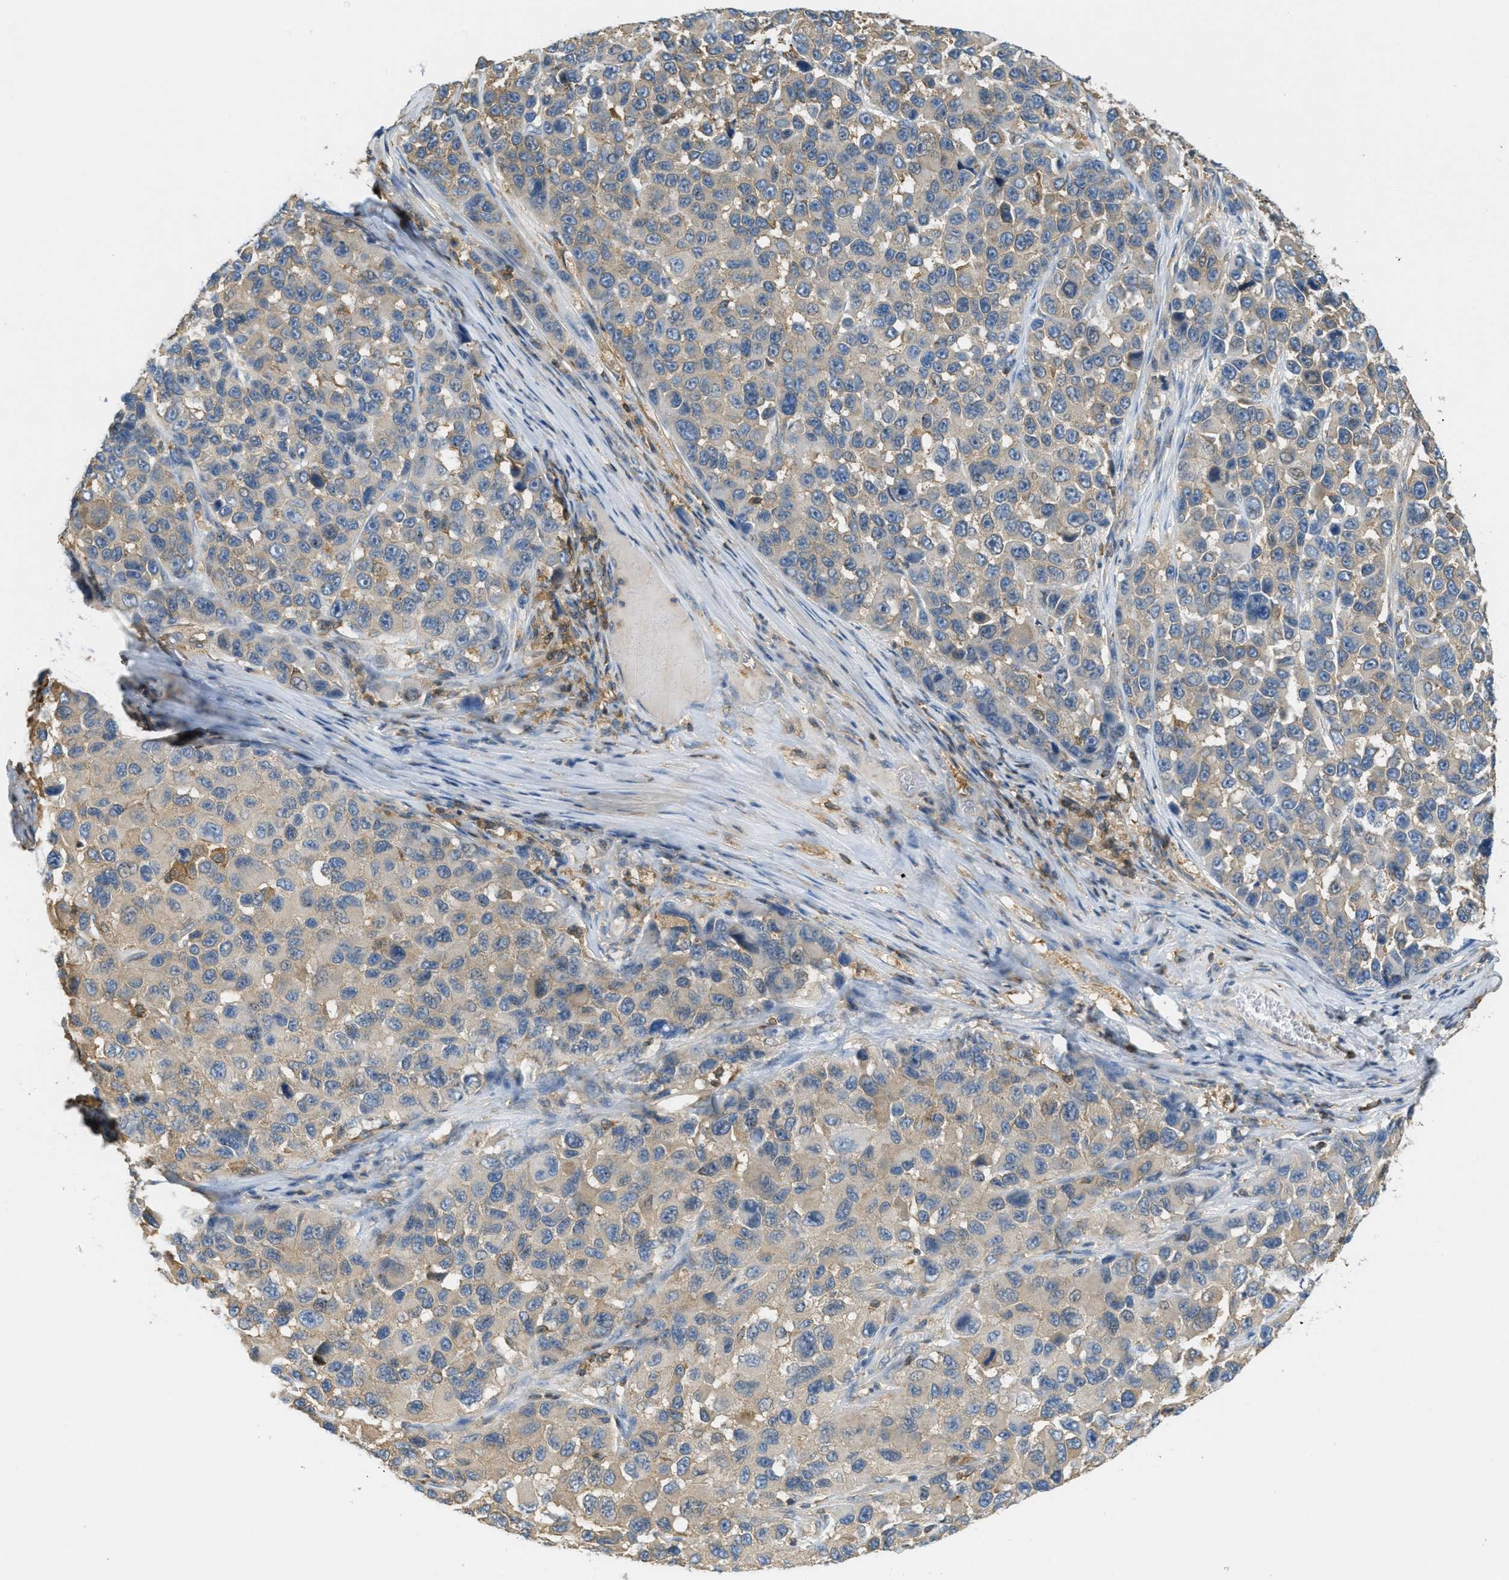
{"staining": {"intensity": "weak", "quantity": "<25%", "location": "cytoplasmic/membranous"}, "tissue": "melanoma", "cell_type": "Tumor cells", "image_type": "cancer", "snomed": [{"axis": "morphology", "description": "Malignant melanoma, NOS"}, {"axis": "topography", "description": "Skin"}], "caption": "This is a histopathology image of immunohistochemistry (IHC) staining of melanoma, which shows no positivity in tumor cells.", "gene": "GRIK2", "patient": {"sex": "male", "age": 53}}